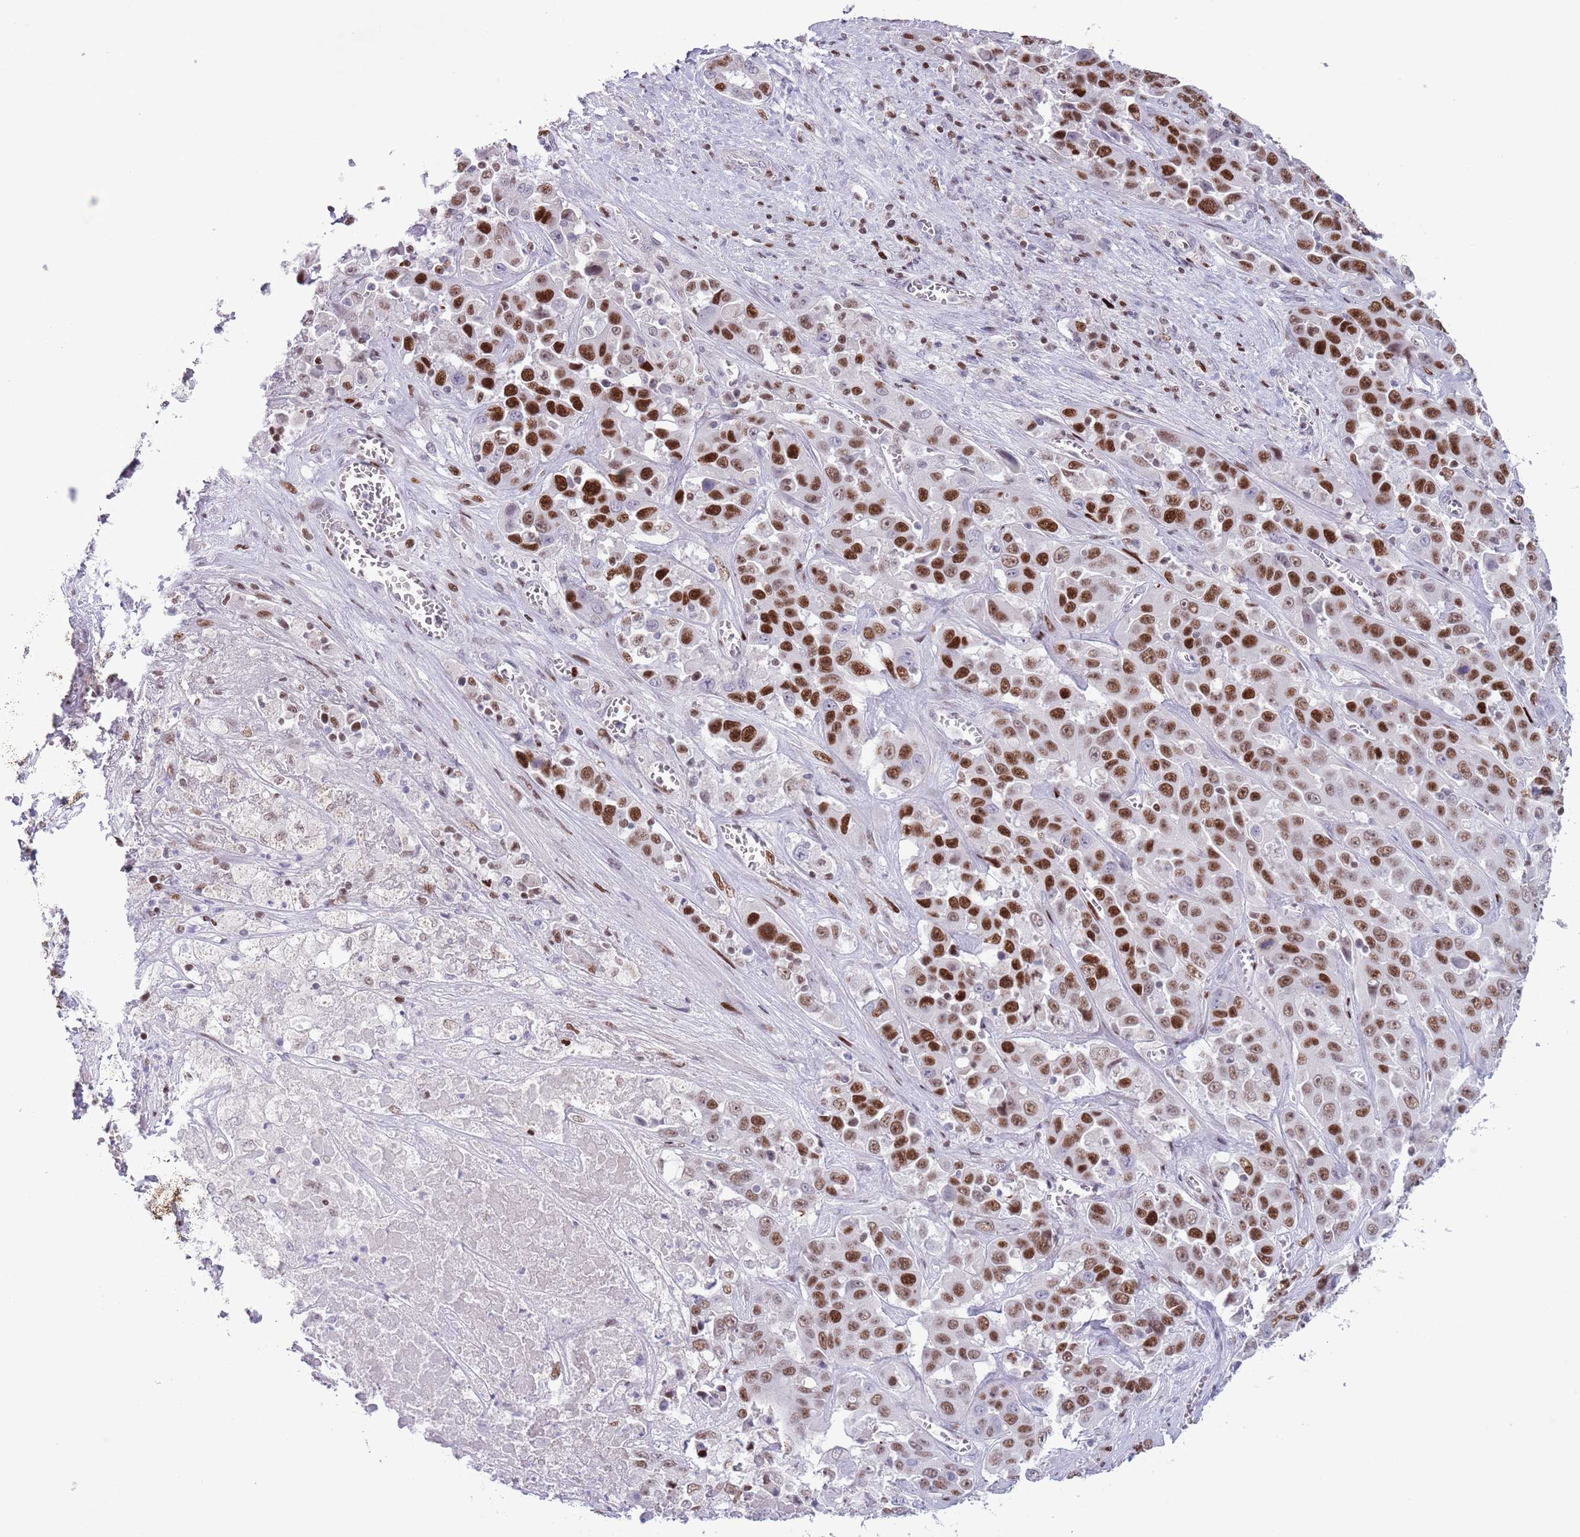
{"staining": {"intensity": "strong", "quantity": ">75%", "location": "nuclear"}, "tissue": "liver cancer", "cell_type": "Tumor cells", "image_type": "cancer", "snomed": [{"axis": "morphology", "description": "Cholangiocarcinoma"}, {"axis": "topography", "description": "Liver"}], "caption": "Liver cholangiocarcinoma tissue demonstrates strong nuclear positivity in about >75% of tumor cells, visualized by immunohistochemistry.", "gene": "MFSD10", "patient": {"sex": "female", "age": 52}}